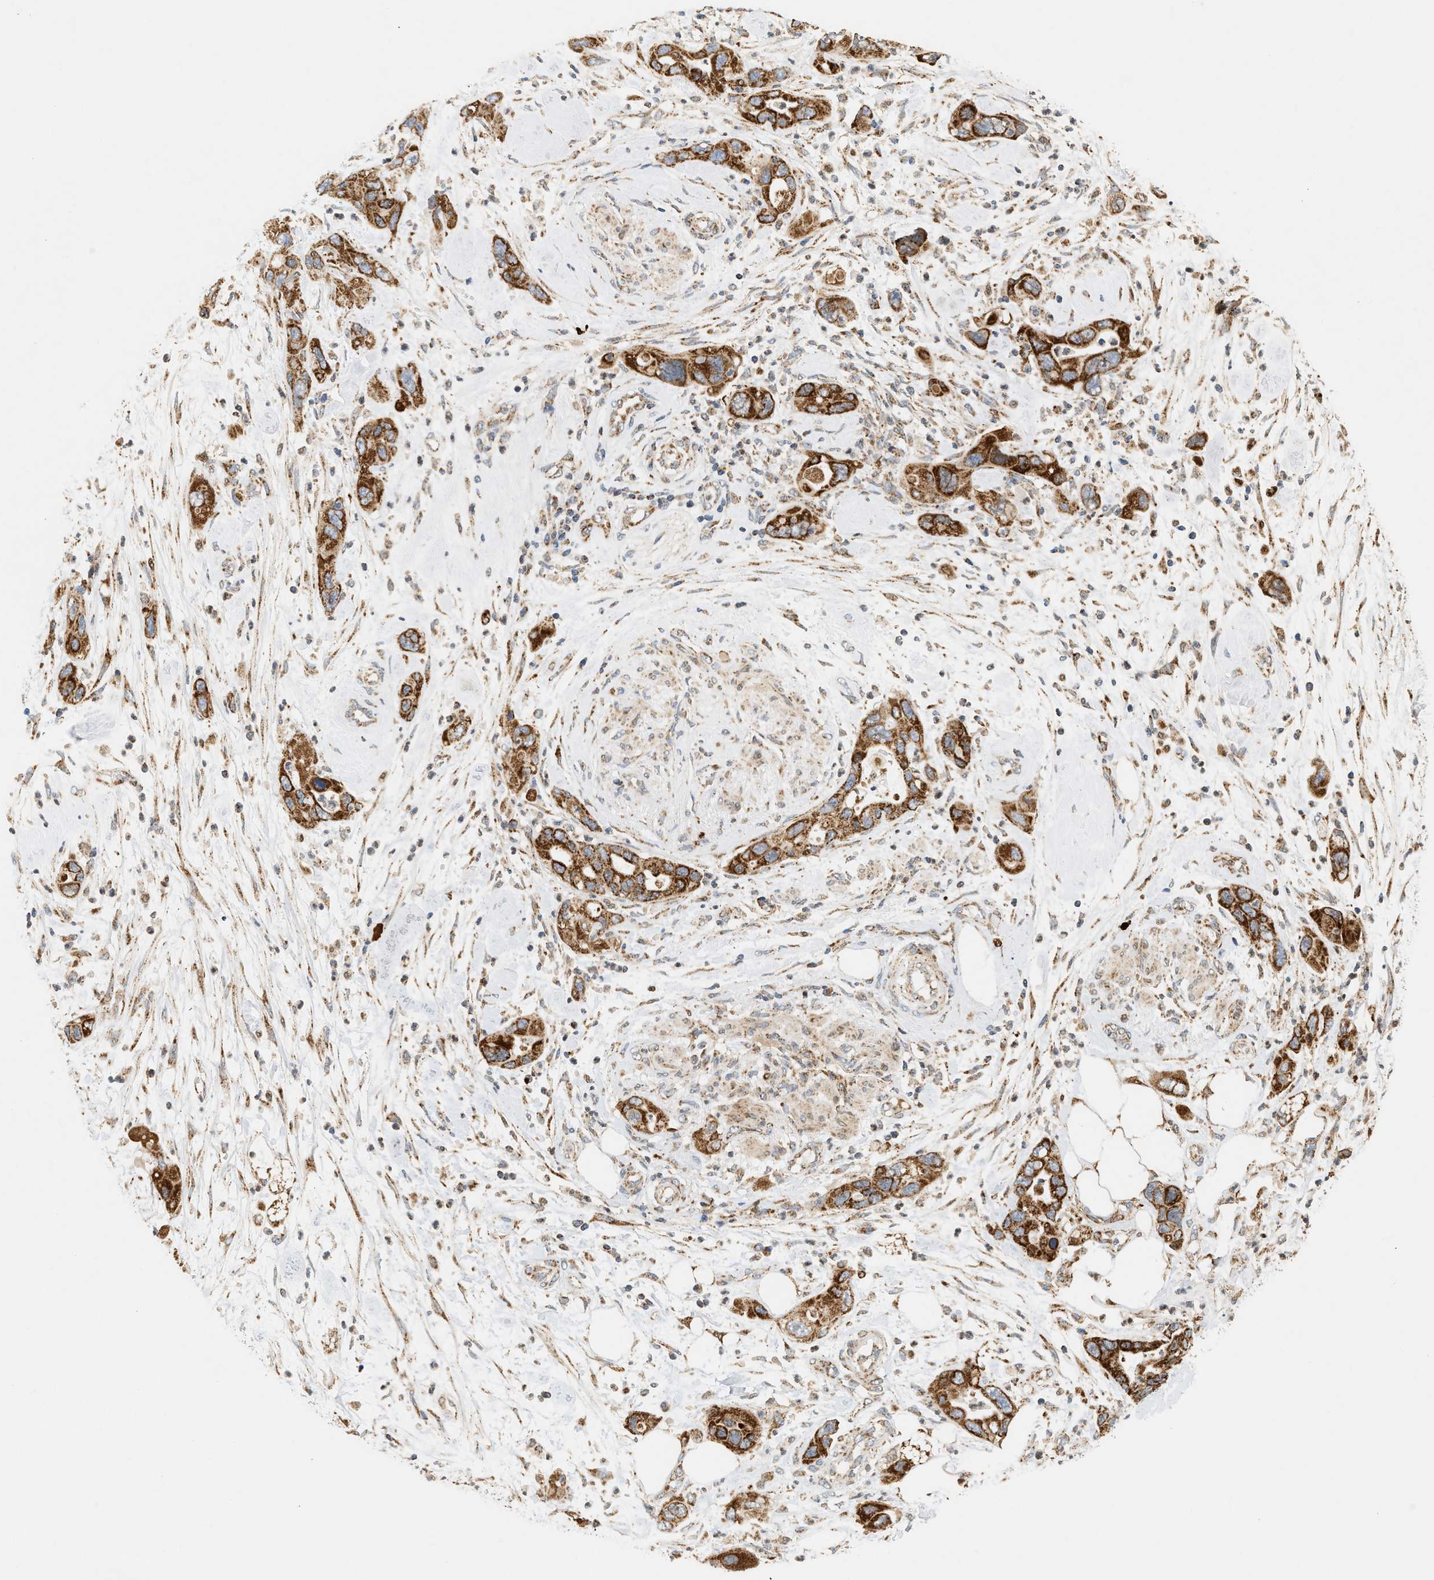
{"staining": {"intensity": "strong", "quantity": ">75%", "location": "cytoplasmic/membranous"}, "tissue": "pancreatic cancer", "cell_type": "Tumor cells", "image_type": "cancer", "snomed": [{"axis": "morphology", "description": "Normal tissue, NOS"}, {"axis": "morphology", "description": "Adenocarcinoma, NOS"}, {"axis": "topography", "description": "Pancreas"}], "caption": "The immunohistochemical stain labels strong cytoplasmic/membranous staining in tumor cells of adenocarcinoma (pancreatic) tissue. Ihc stains the protein of interest in brown and the nuclei are stained blue.", "gene": "MCU", "patient": {"sex": "female", "age": 71}}